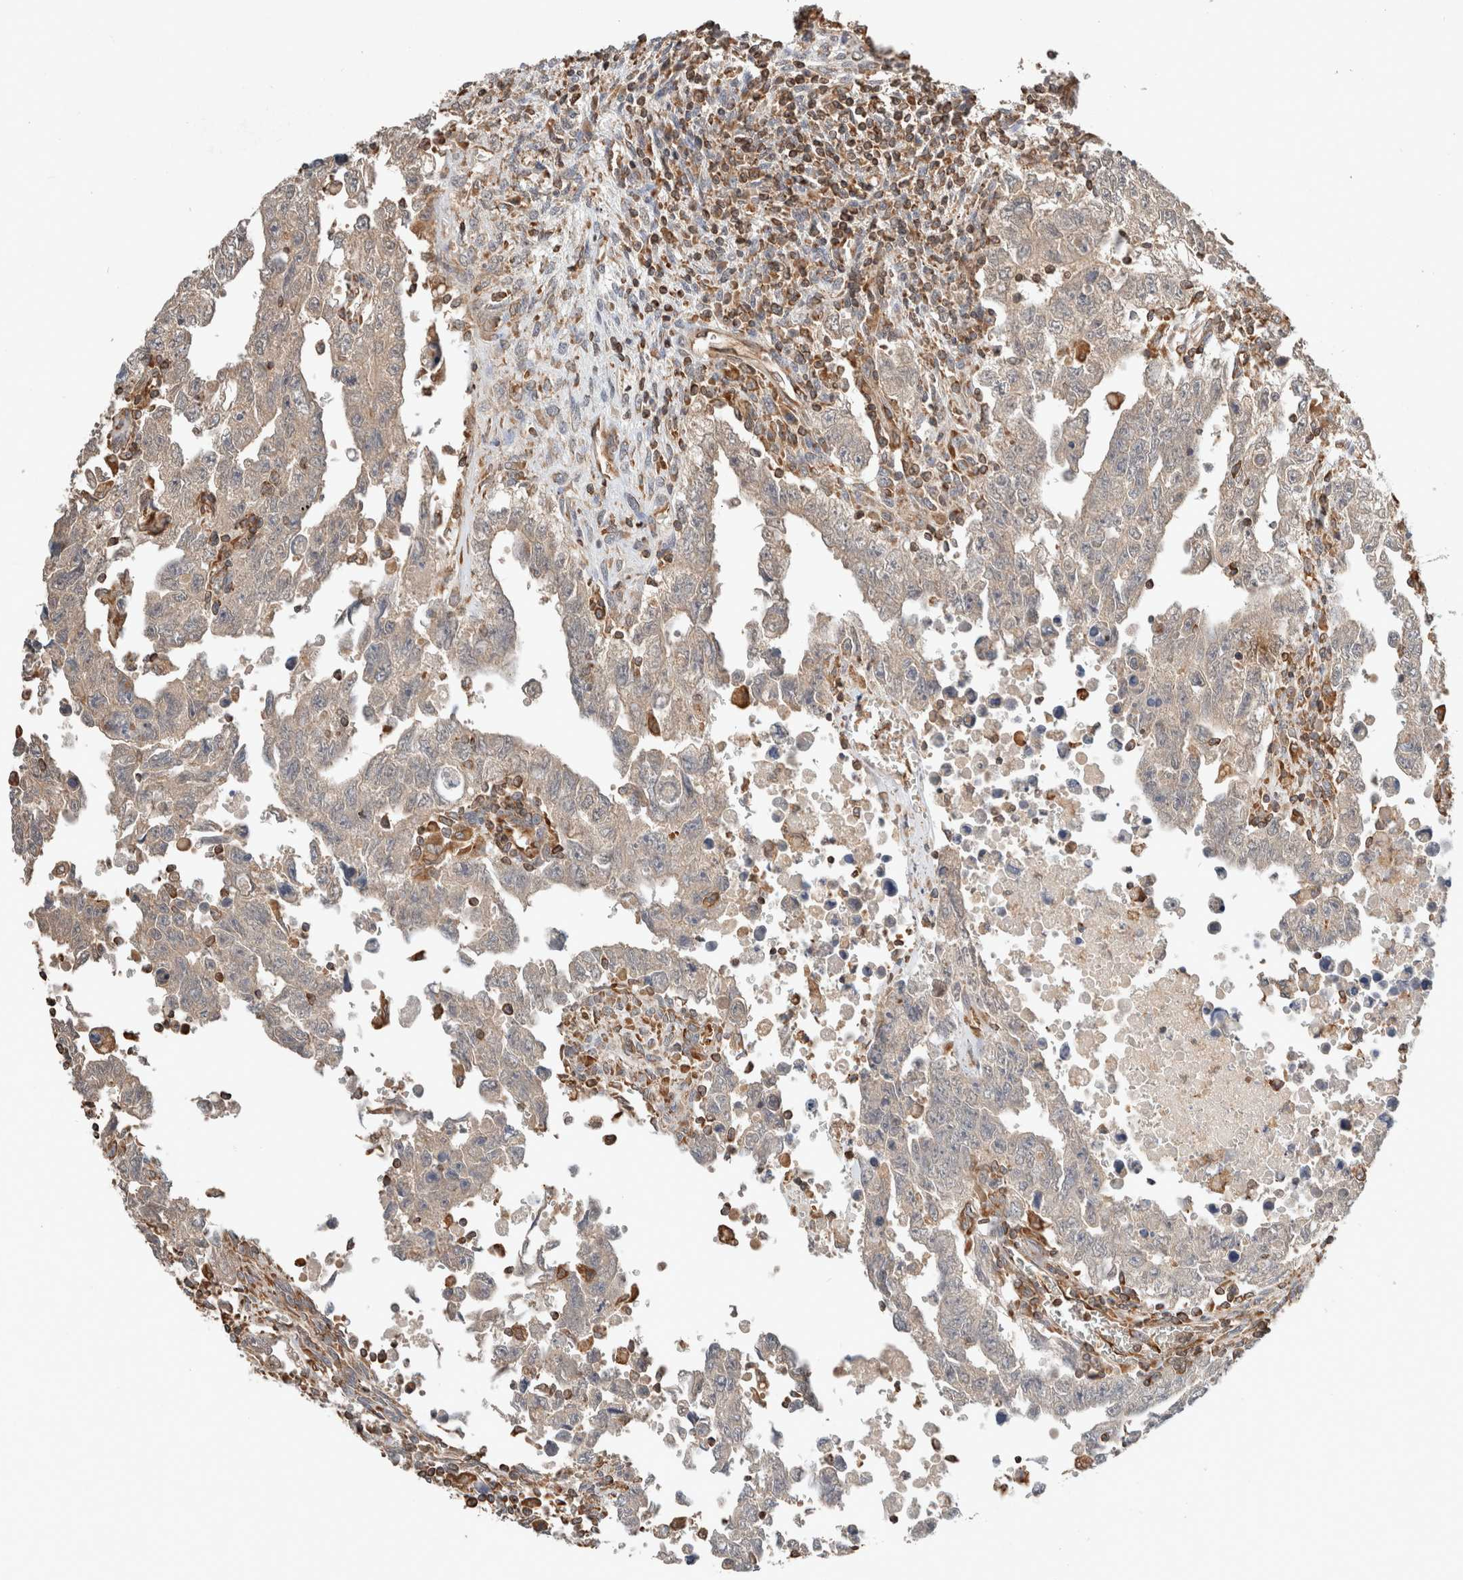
{"staining": {"intensity": "weak", "quantity": "<25%", "location": "cytoplasmic/membranous"}, "tissue": "testis cancer", "cell_type": "Tumor cells", "image_type": "cancer", "snomed": [{"axis": "morphology", "description": "Carcinoma, Embryonal, NOS"}, {"axis": "topography", "description": "Testis"}], "caption": "High power microscopy photomicrograph of an immunohistochemistry (IHC) photomicrograph of embryonal carcinoma (testis), revealing no significant staining in tumor cells.", "gene": "ERAP2", "patient": {"sex": "male", "age": 28}}